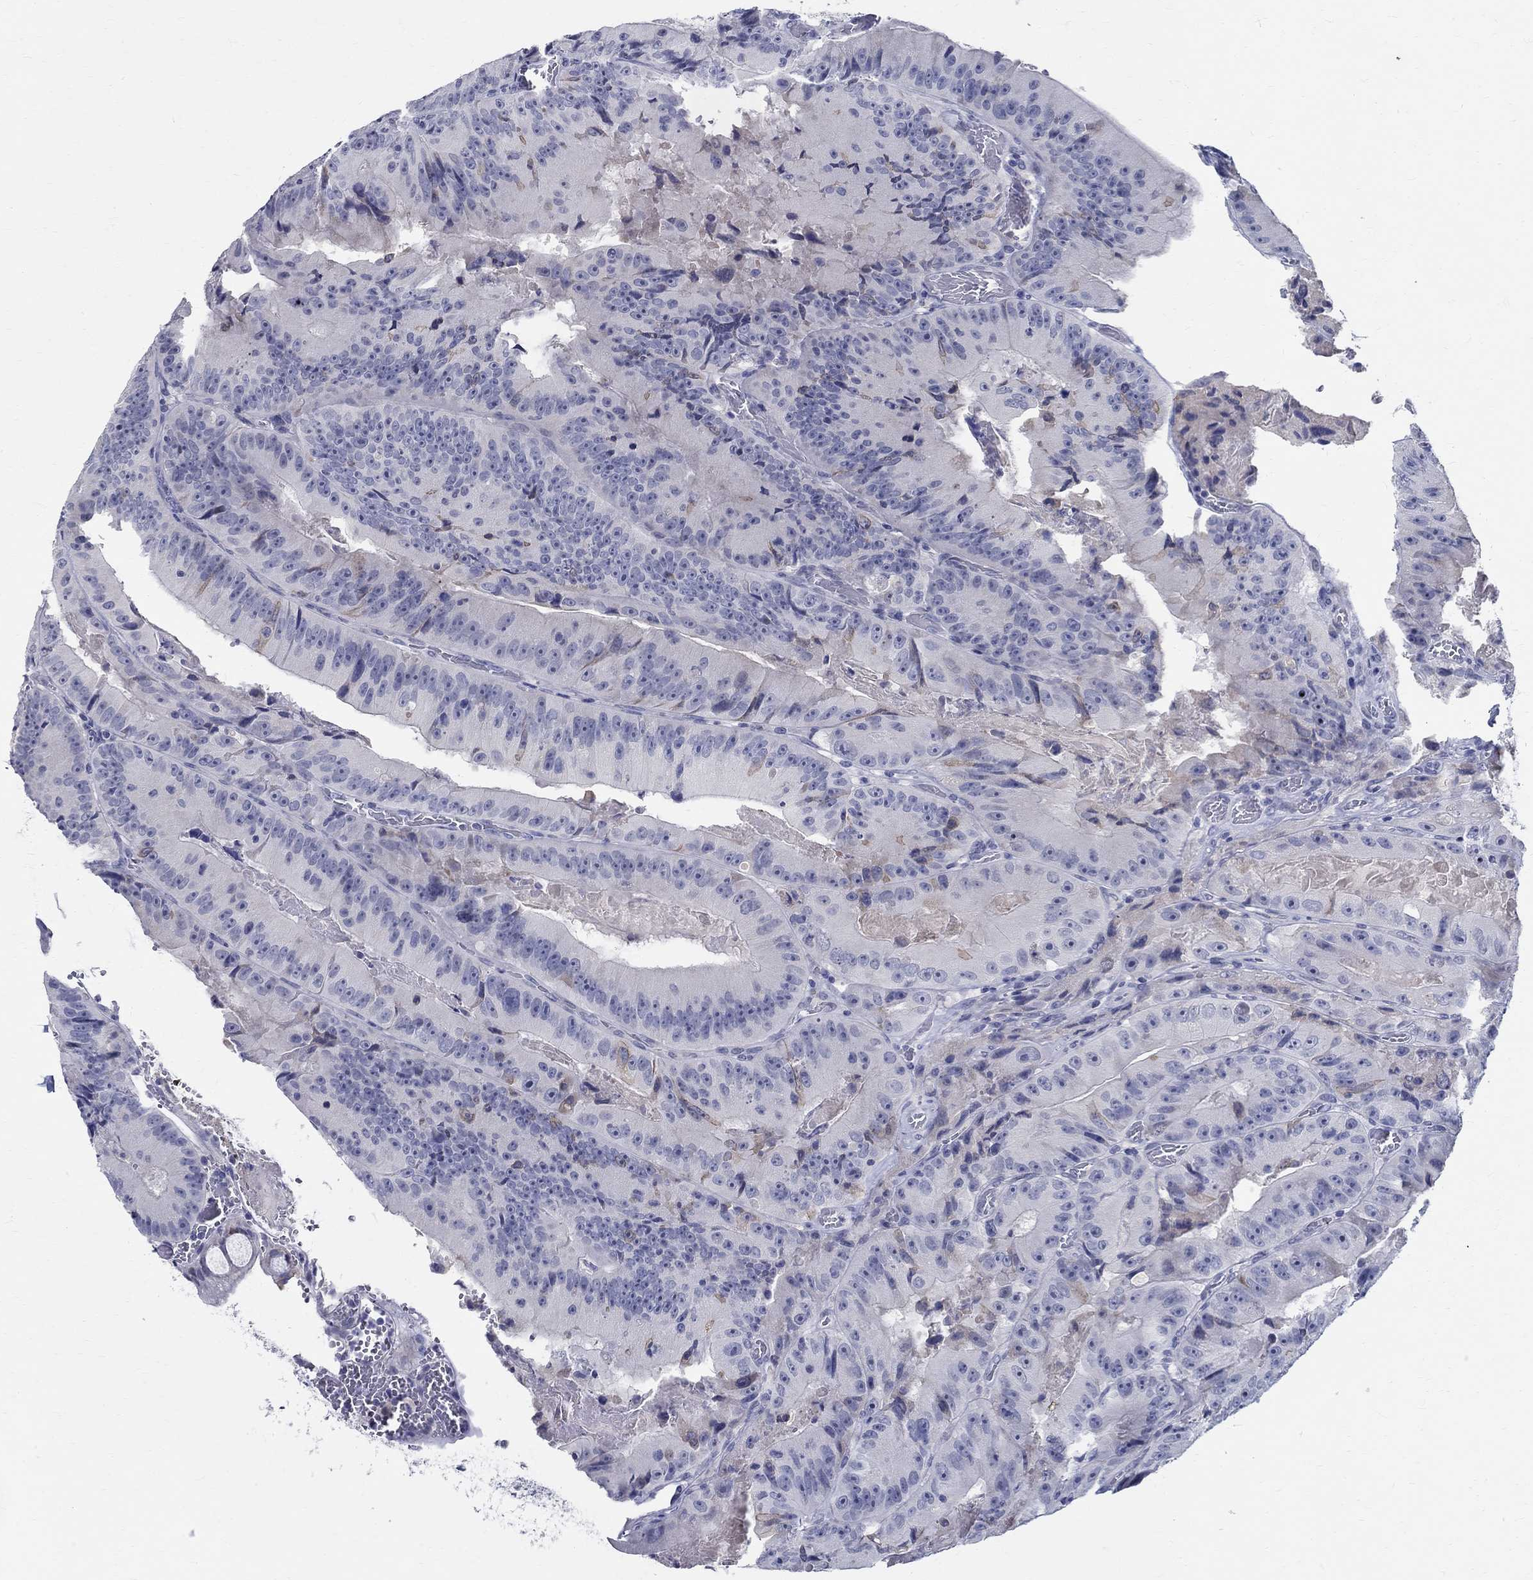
{"staining": {"intensity": "negative", "quantity": "none", "location": "none"}, "tissue": "colorectal cancer", "cell_type": "Tumor cells", "image_type": "cancer", "snomed": [{"axis": "morphology", "description": "Adenocarcinoma, NOS"}, {"axis": "topography", "description": "Colon"}], "caption": "Tumor cells are negative for brown protein staining in adenocarcinoma (colorectal).", "gene": "CETN1", "patient": {"sex": "female", "age": 86}}